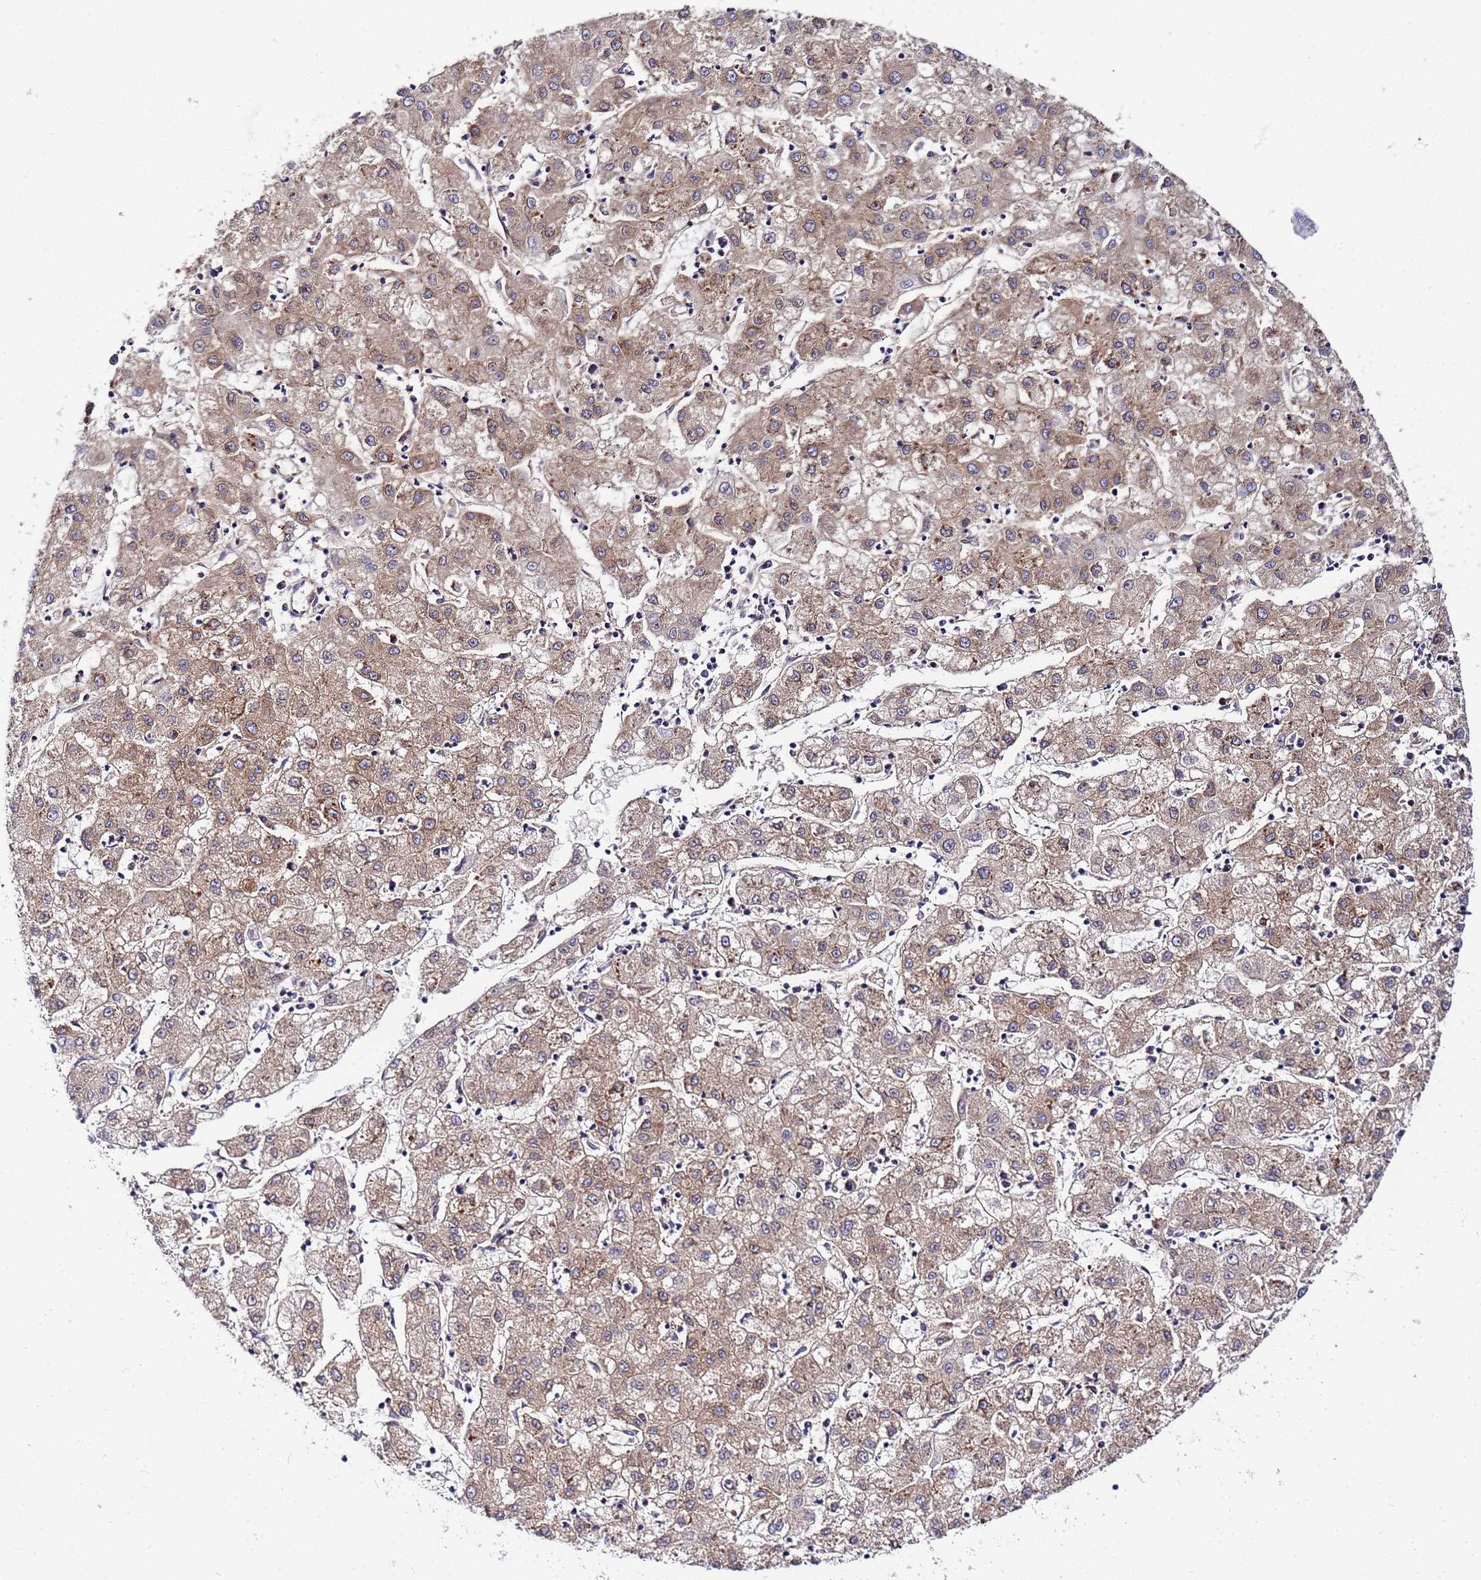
{"staining": {"intensity": "weak", "quantity": ">75%", "location": "cytoplasmic/membranous"}, "tissue": "liver cancer", "cell_type": "Tumor cells", "image_type": "cancer", "snomed": [{"axis": "morphology", "description": "Carcinoma, Hepatocellular, NOS"}, {"axis": "topography", "description": "Liver"}], "caption": "Human liver hepatocellular carcinoma stained for a protein (brown) exhibits weak cytoplasmic/membranous positive expression in about >75% of tumor cells.", "gene": "UNC93B1", "patient": {"sex": "male", "age": 72}}